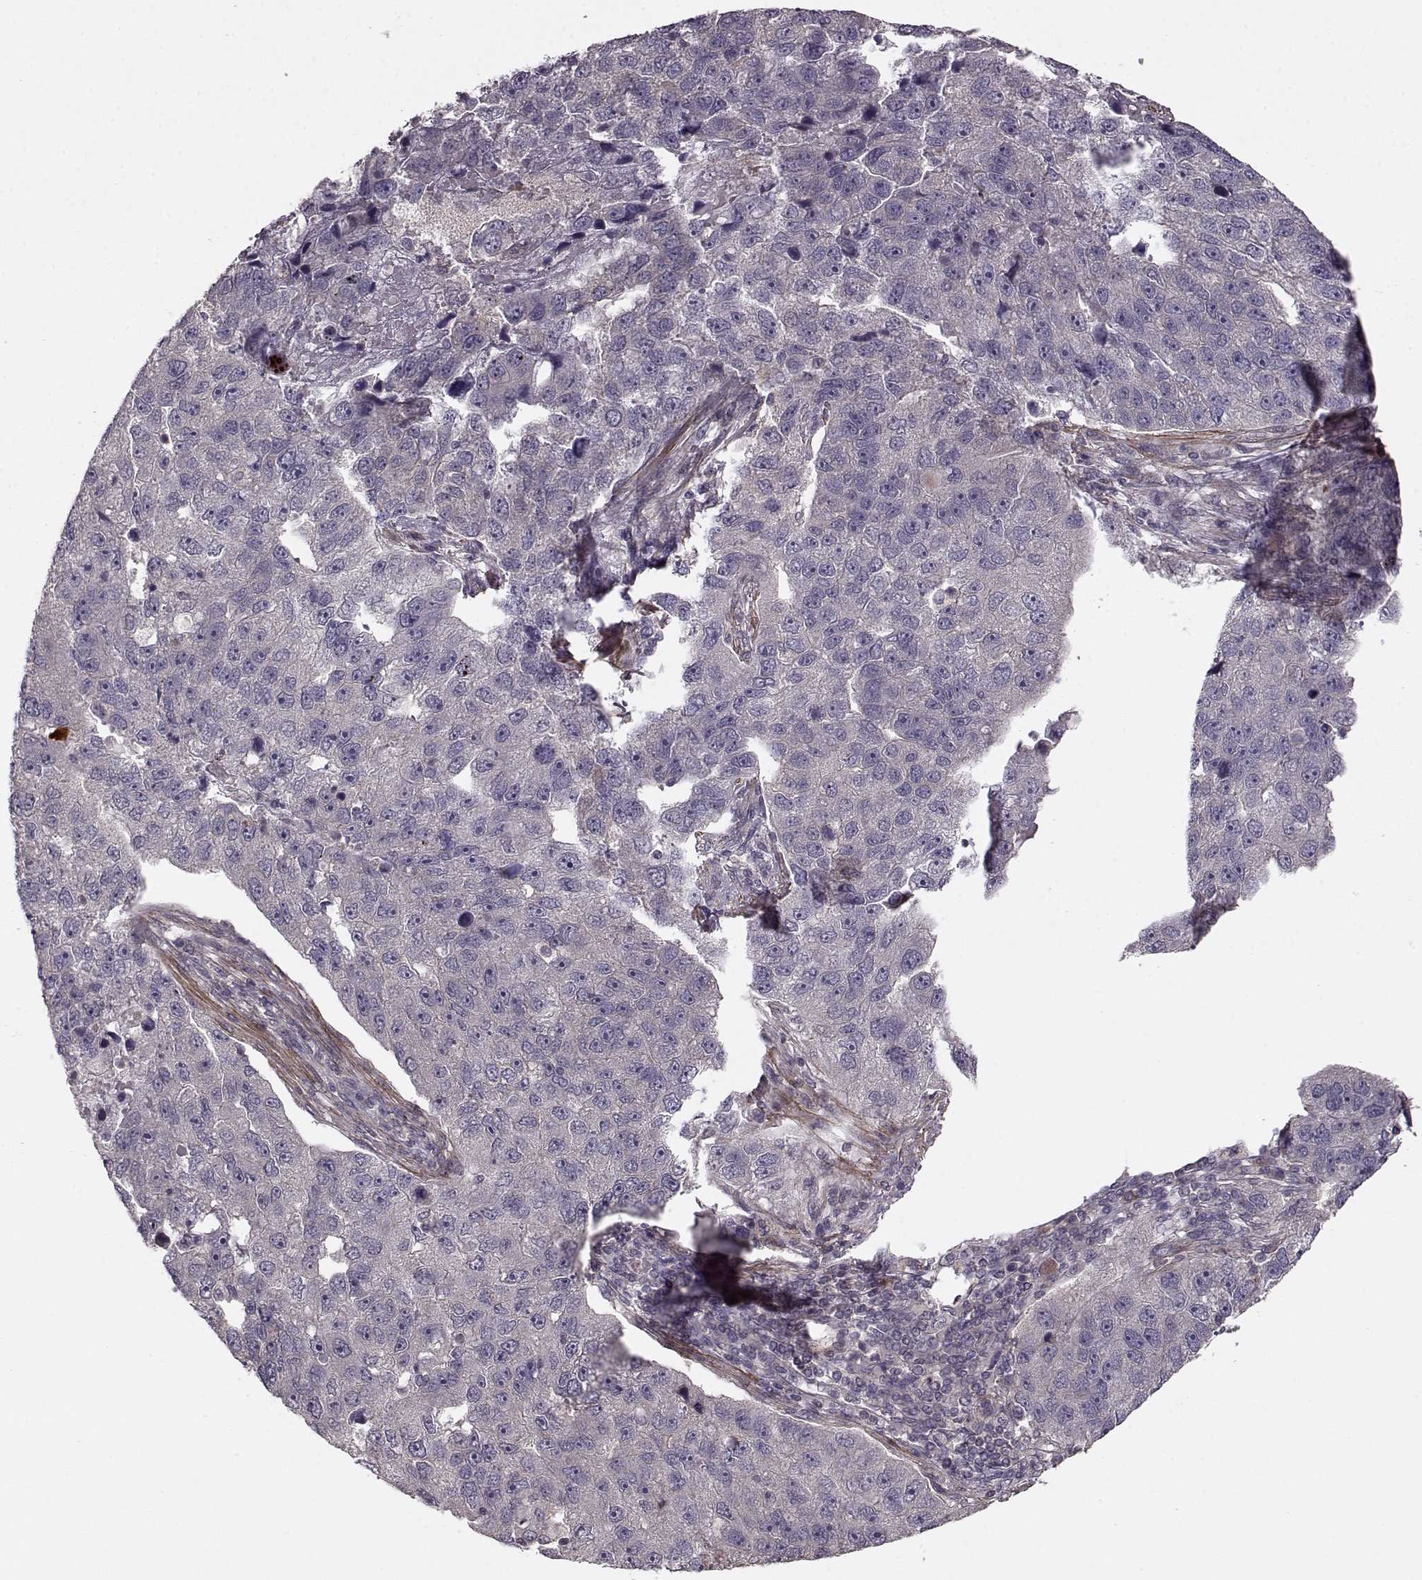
{"staining": {"intensity": "negative", "quantity": "none", "location": "none"}, "tissue": "pancreatic cancer", "cell_type": "Tumor cells", "image_type": "cancer", "snomed": [{"axis": "morphology", "description": "Adenocarcinoma, NOS"}, {"axis": "topography", "description": "Pancreas"}], "caption": "Immunohistochemistry of human adenocarcinoma (pancreatic) displays no positivity in tumor cells. (DAB immunohistochemistry with hematoxylin counter stain).", "gene": "SLAIN2", "patient": {"sex": "female", "age": 61}}